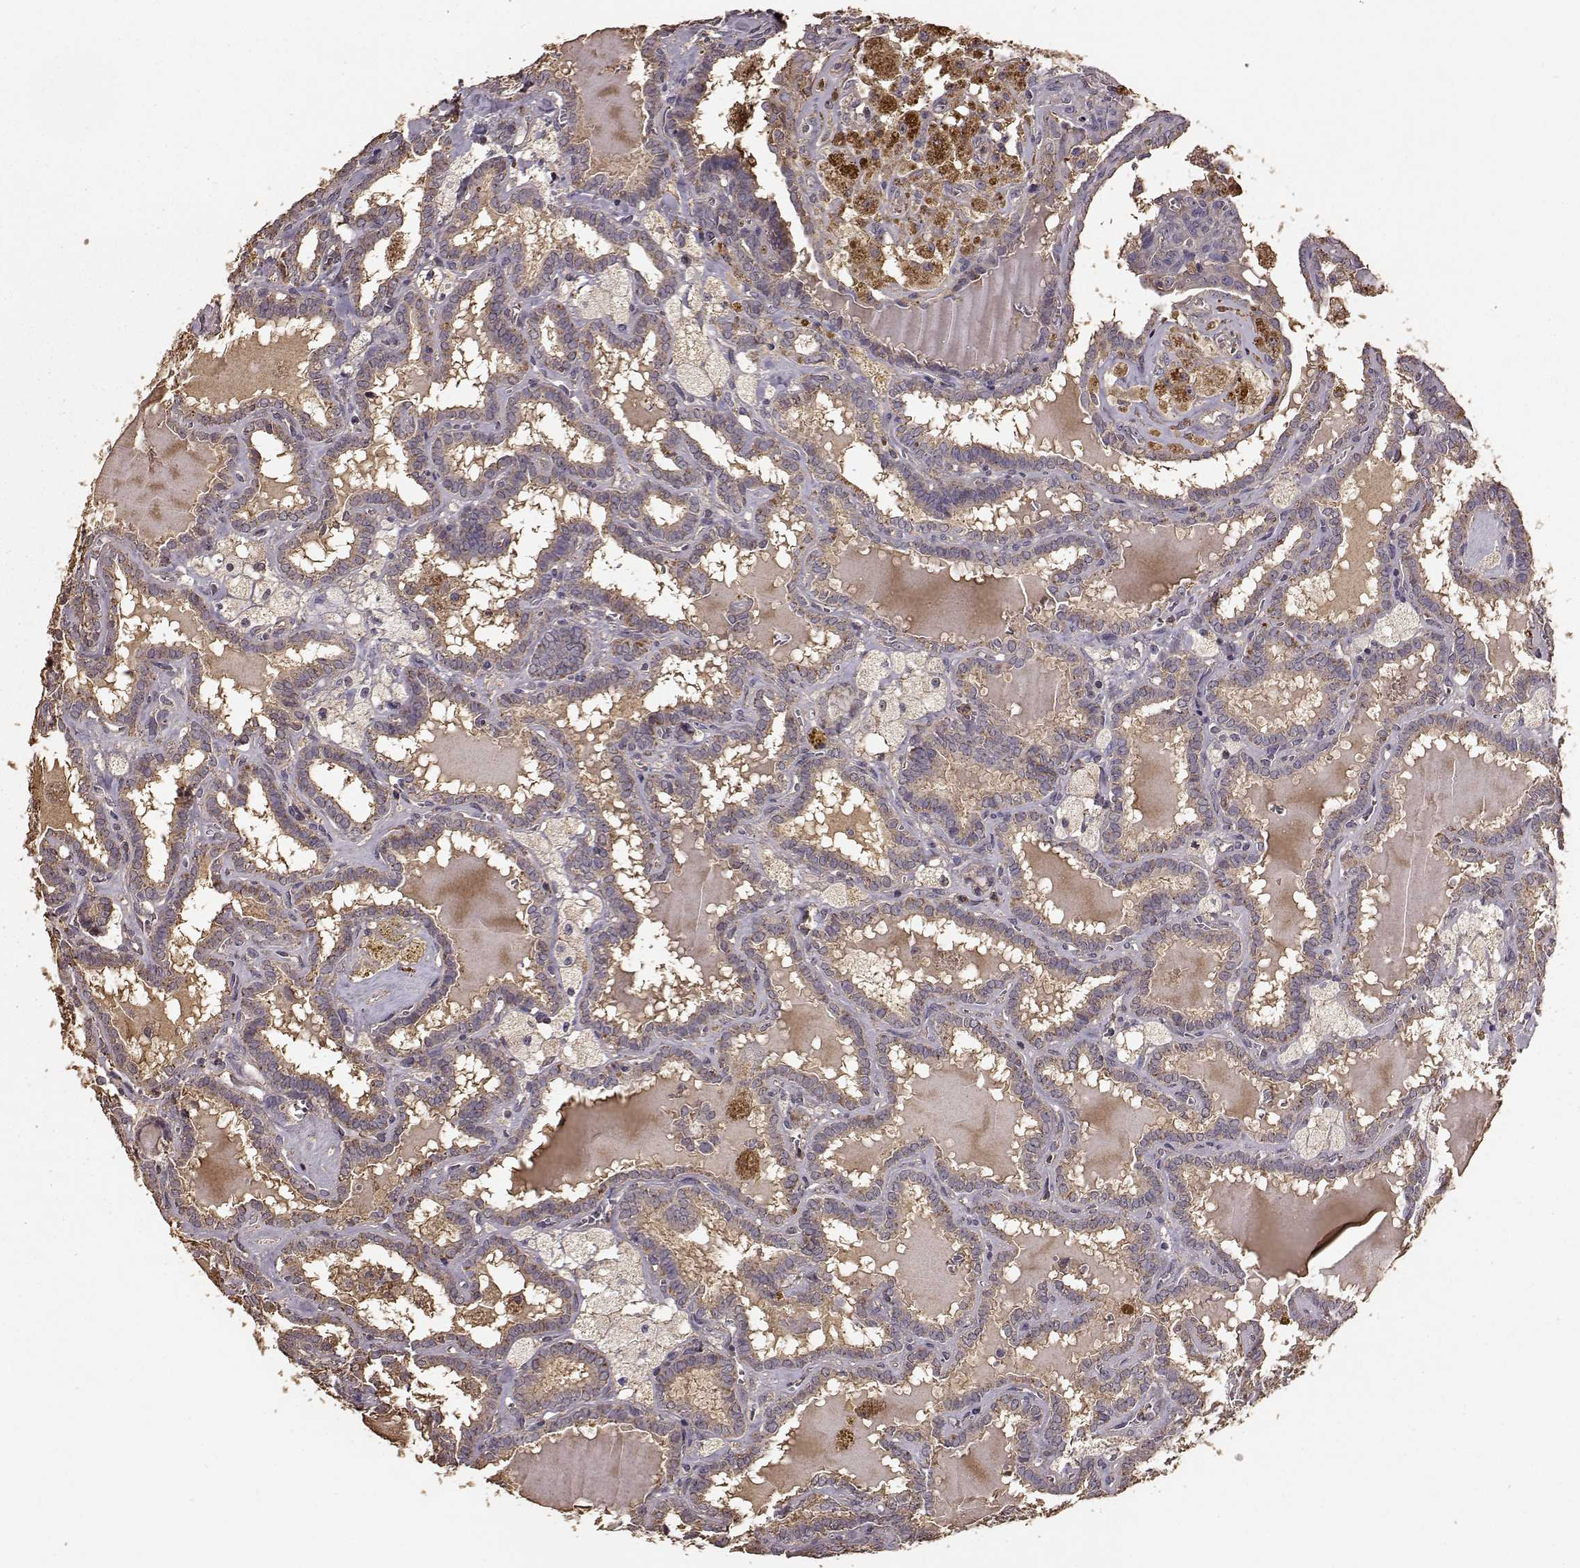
{"staining": {"intensity": "weak", "quantity": ">75%", "location": "cytoplasmic/membranous"}, "tissue": "thyroid cancer", "cell_type": "Tumor cells", "image_type": "cancer", "snomed": [{"axis": "morphology", "description": "Papillary adenocarcinoma, NOS"}, {"axis": "topography", "description": "Thyroid gland"}], "caption": "Thyroid cancer was stained to show a protein in brown. There is low levels of weak cytoplasmic/membranous staining in approximately >75% of tumor cells.", "gene": "PTGES2", "patient": {"sex": "female", "age": 39}}